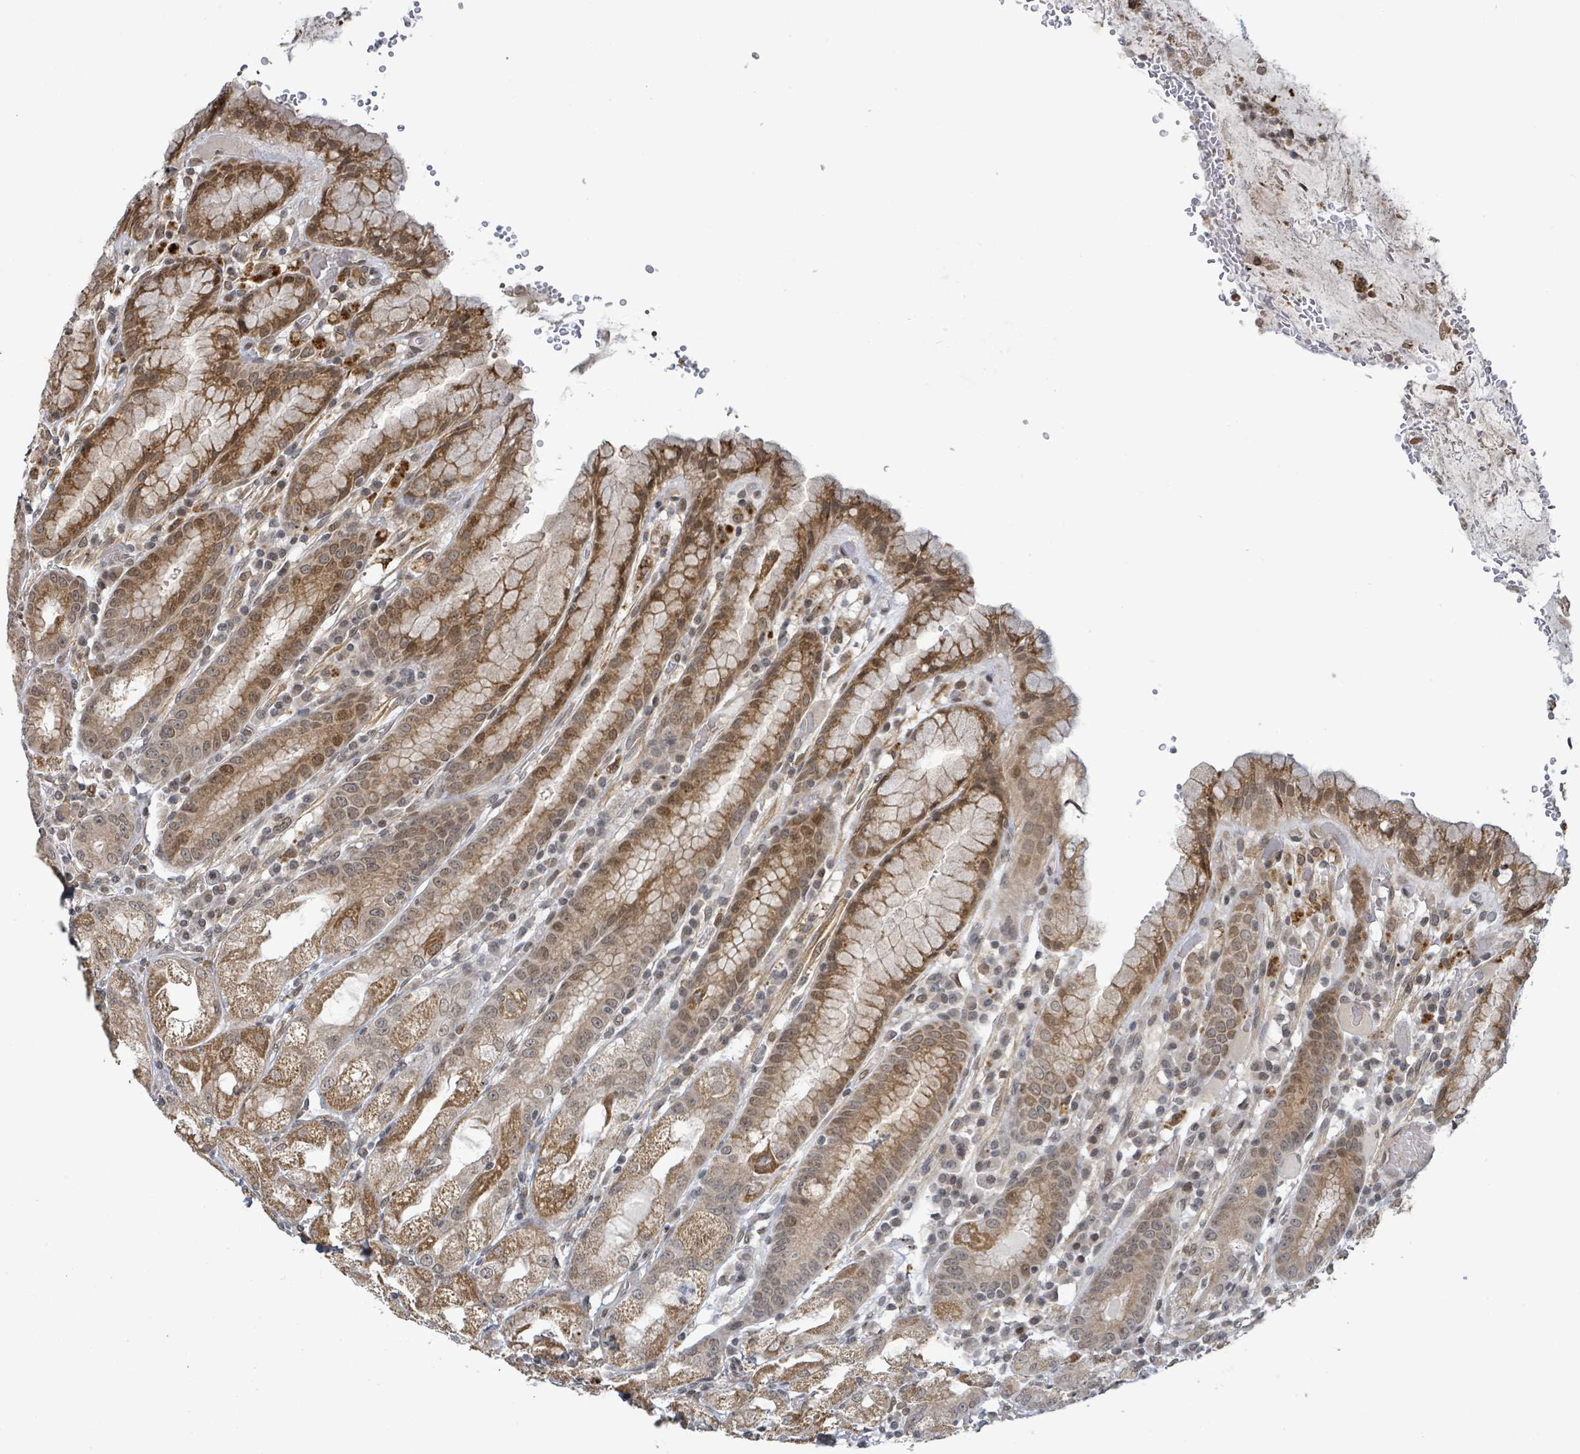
{"staining": {"intensity": "moderate", "quantity": ">75%", "location": "cytoplasmic/membranous,nuclear"}, "tissue": "stomach", "cell_type": "Glandular cells", "image_type": "normal", "snomed": [{"axis": "morphology", "description": "Normal tissue, NOS"}, {"axis": "topography", "description": "Stomach, upper"}], "caption": "Stomach stained with a protein marker reveals moderate staining in glandular cells.", "gene": "SBF2", "patient": {"sex": "male", "age": 52}}